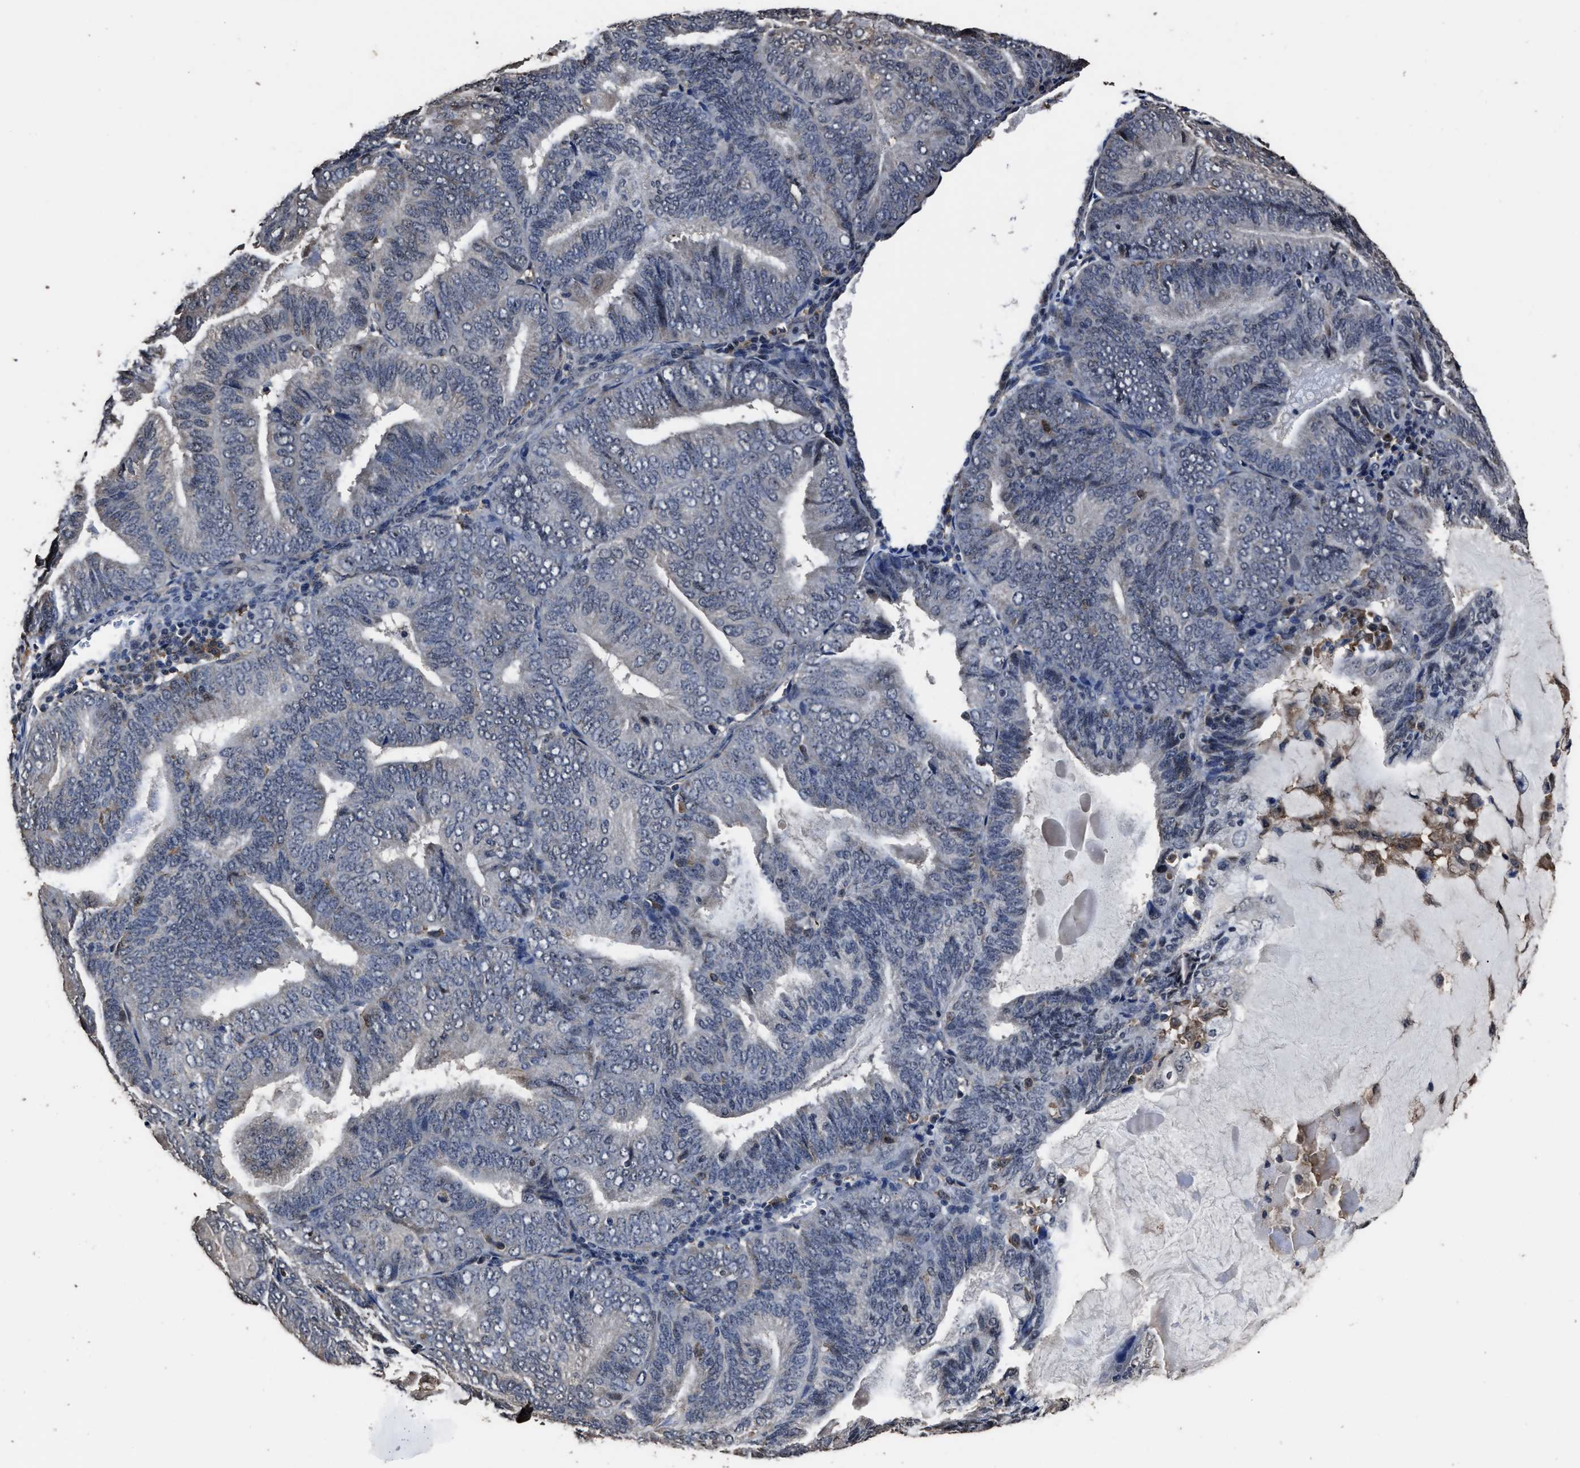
{"staining": {"intensity": "negative", "quantity": "none", "location": "none"}, "tissue": "endometrial cancer", "cell_type": "Tumor cells", "image_type": "cancer", "snomed": [{"axis": "morphology", "description": "Adenocarcinoma, NOS"}, {"axis": "topography", "description": "Endometrium"}], "caption": "This is an immunohistochemistry (IHC) image of human endometrial cancer (adenocarcinoma). There is no staining in tumor cells.", "gene": "RSBN1L", "patient": {"sex": "female", "age": 81}}